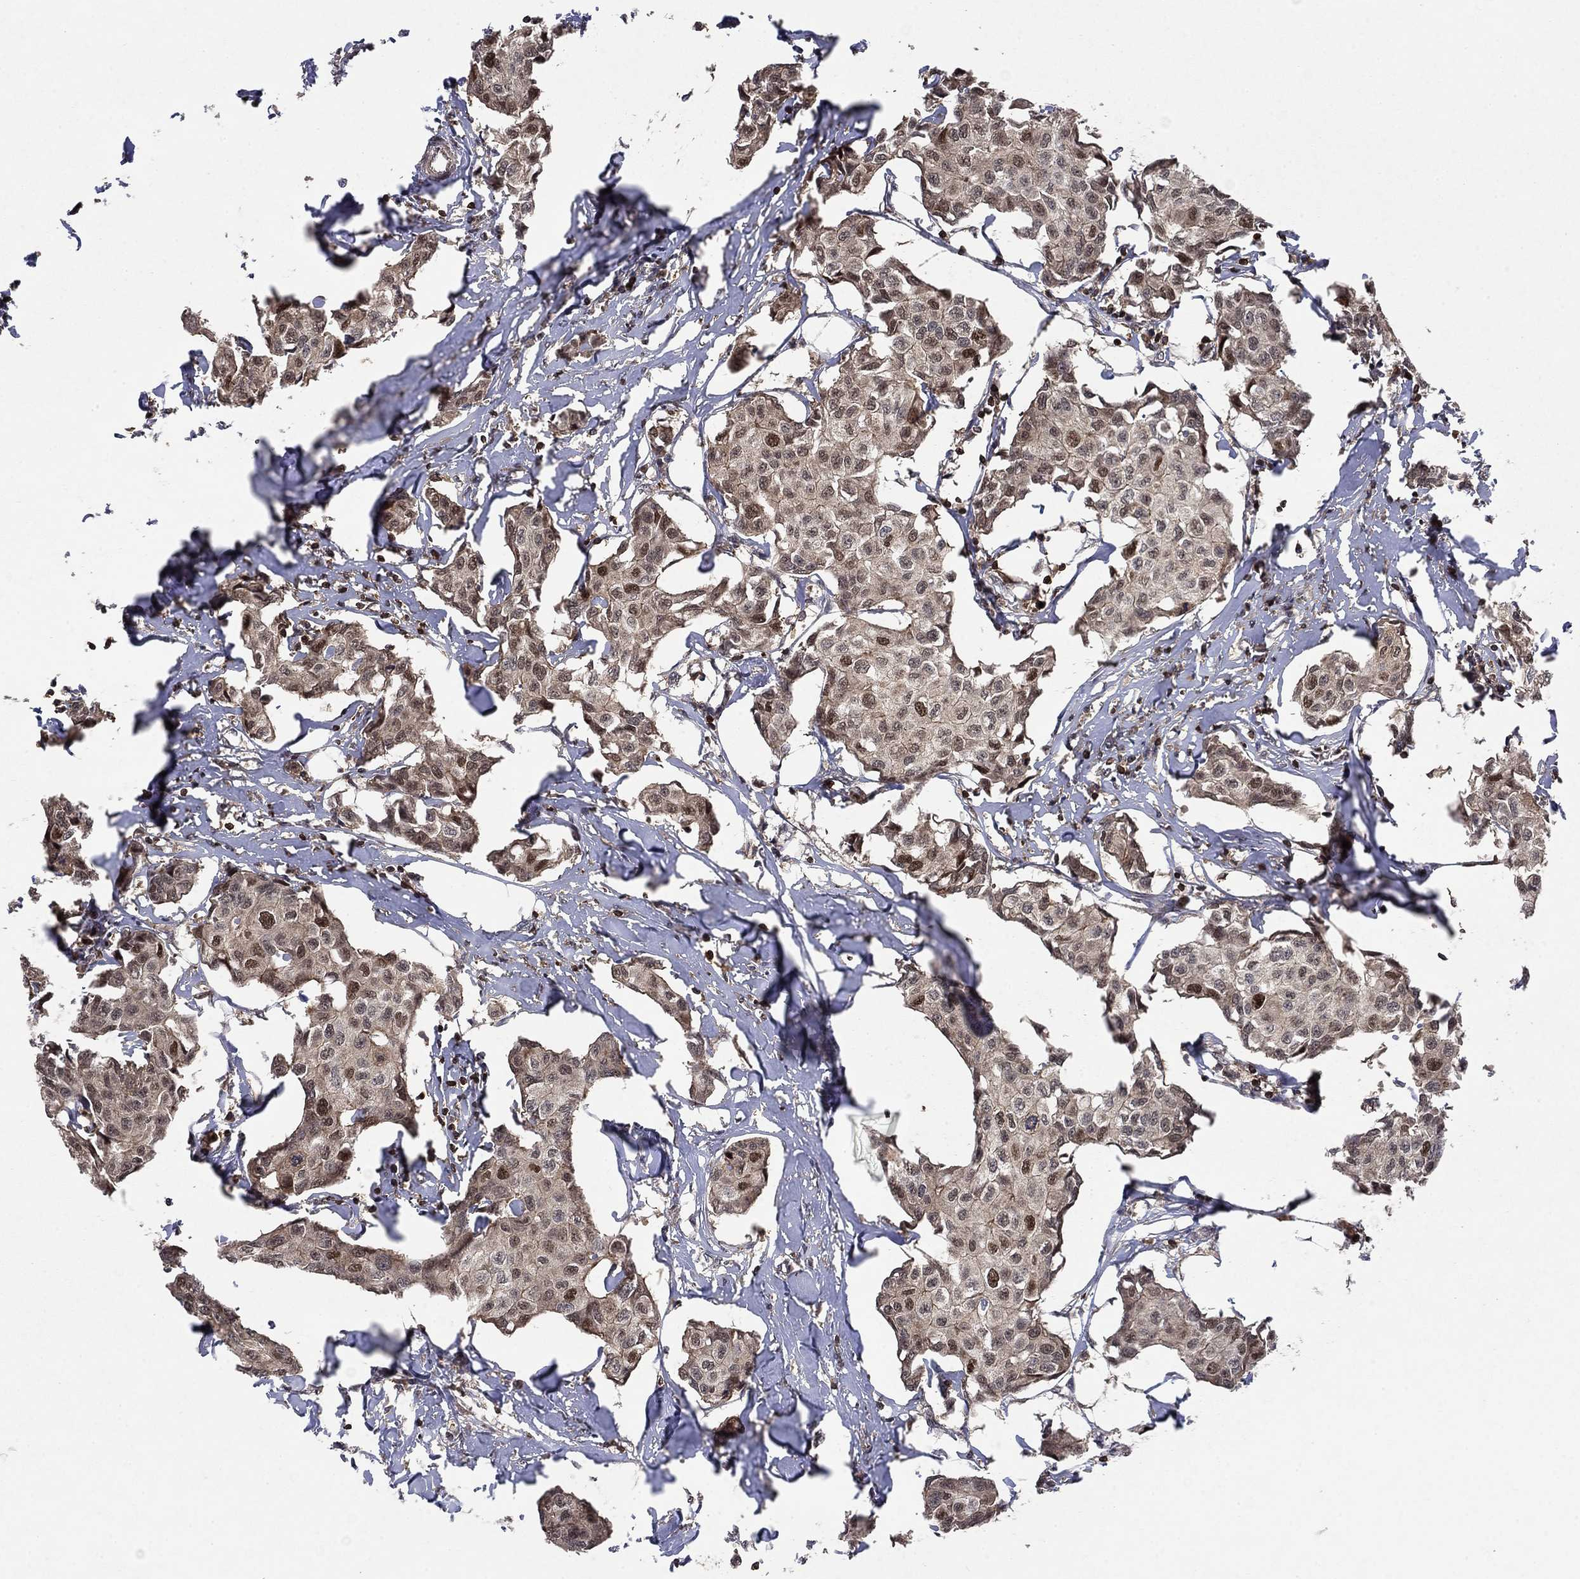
{"staining": {"intensity": "strong", "quantity": "<25%", "location": "cytoplasmic/membranous,nuclear"}, "tissue": "breast cancer", "cell_type": "Tumor cells", "image_type": "cancer", "snomed": [{"axis": "morphology", "description": "Duct carcinoma"}, {"axis": "topography", "description": "Breast"}], "caption": "A medium amount of strong cytoplasmic/membranous and nuclear positivity is appreciated in approximately <25% of tumor cells in infiltrating ductal carcinoma (breast) tissue. The staining is performed using DAB brown chromogen to label protein expression. The nuclei are counter-stained blue using hematoxylin.", "gene": "CCDC66", "patient": {"sex": "female", "age": 80}}